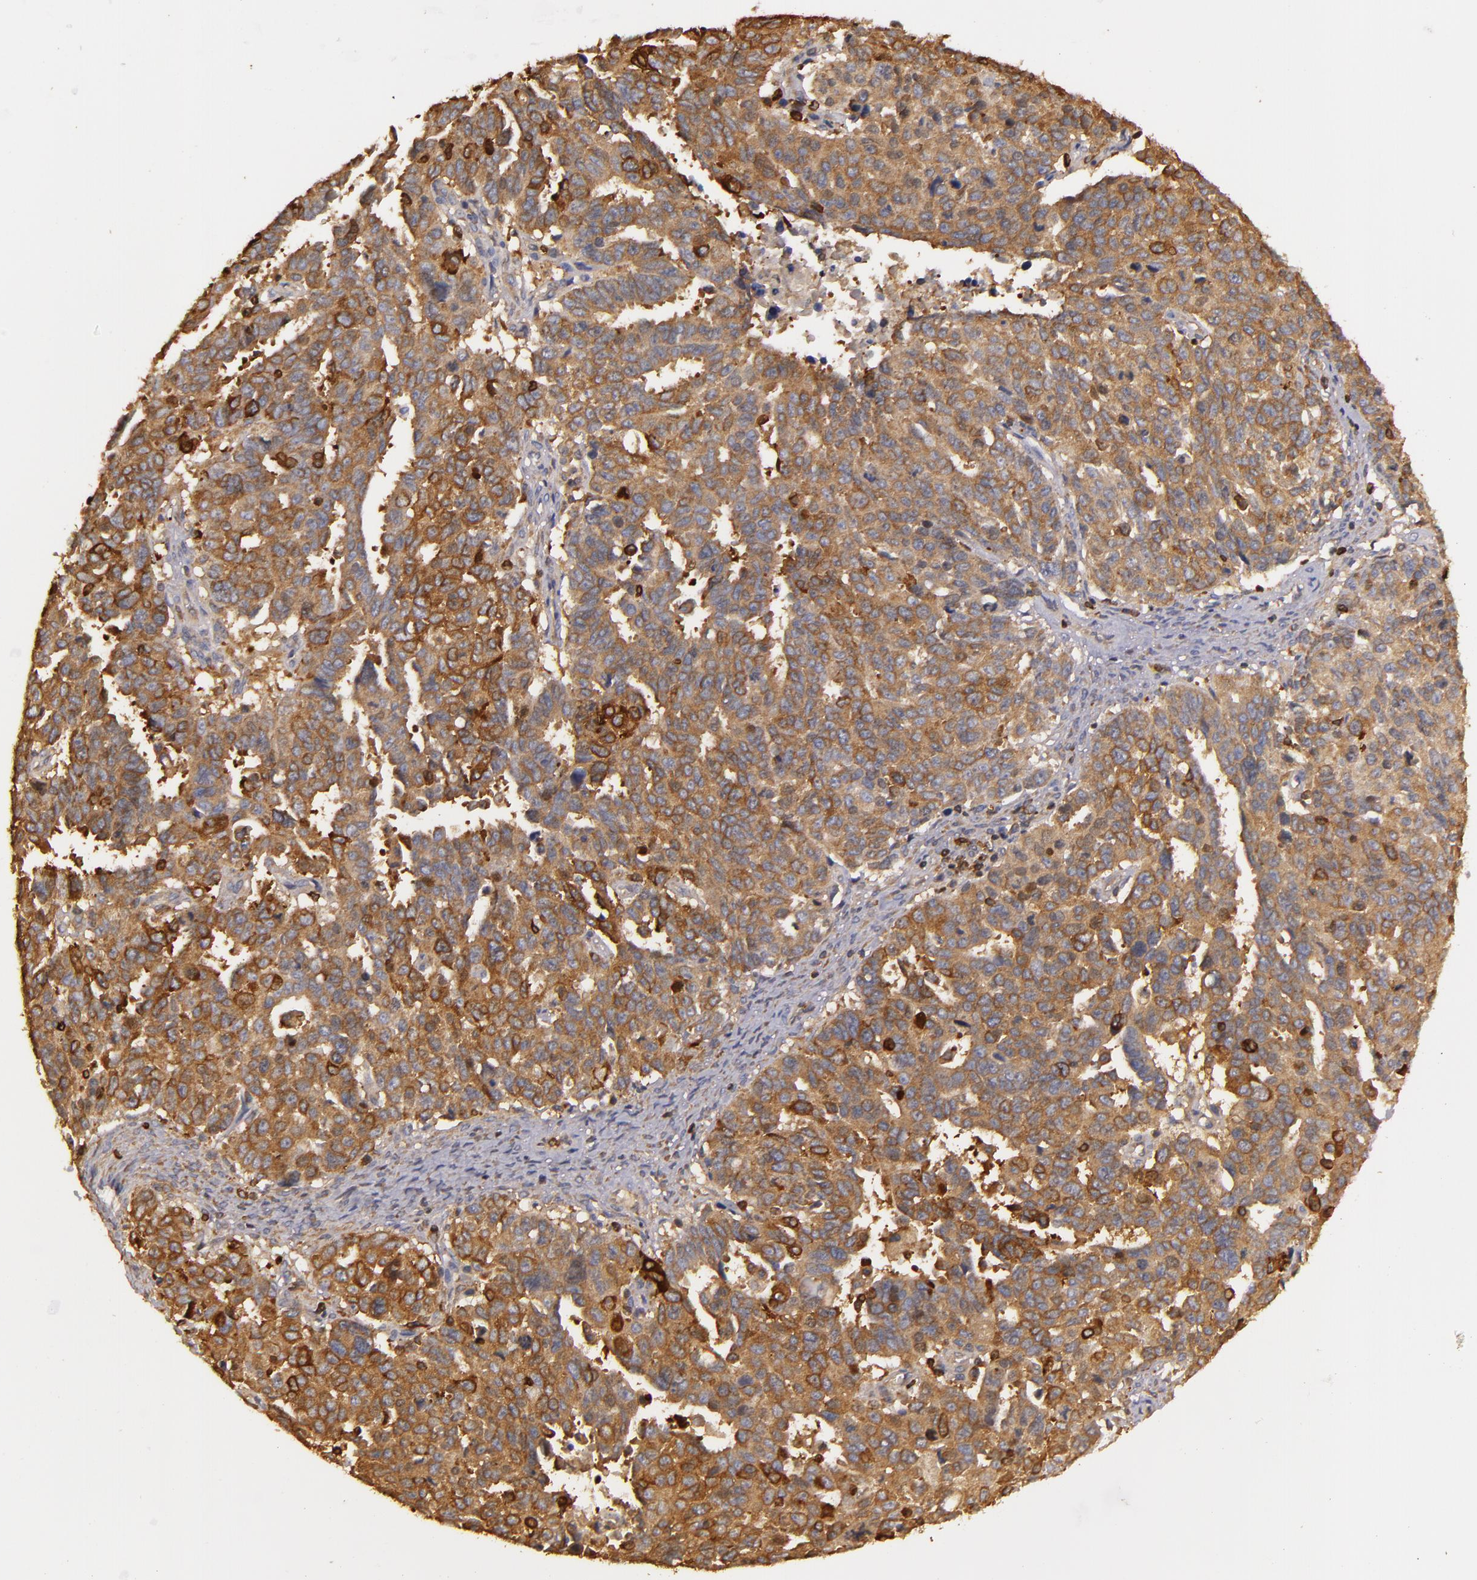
{"staining": {"intensity": "strong", "quantity": ">75%", "location": "cytoplasmic/membranous"}, "tissue": "ovarian cancer", "cell_type": "Tumor cells", "image_type": "cancer", "snomed": [{"axis": "morphology", "description": "Carcinoma, endometroid"}, {"axis": "morphology", "description": "Cystadenocarcinoma, serous, NOS"}, {"axis": "topography", "description": "Ovary"}], "caption": "Human ovarian cancer (endometroid carcinoma) stained for a protein (brown) displays strong cytoplasmic/membranous positive expression in approximately >75% of tumor cells.", "gene": "SLC9A3R1", "patient": {"sex": "female", "age": 45}}